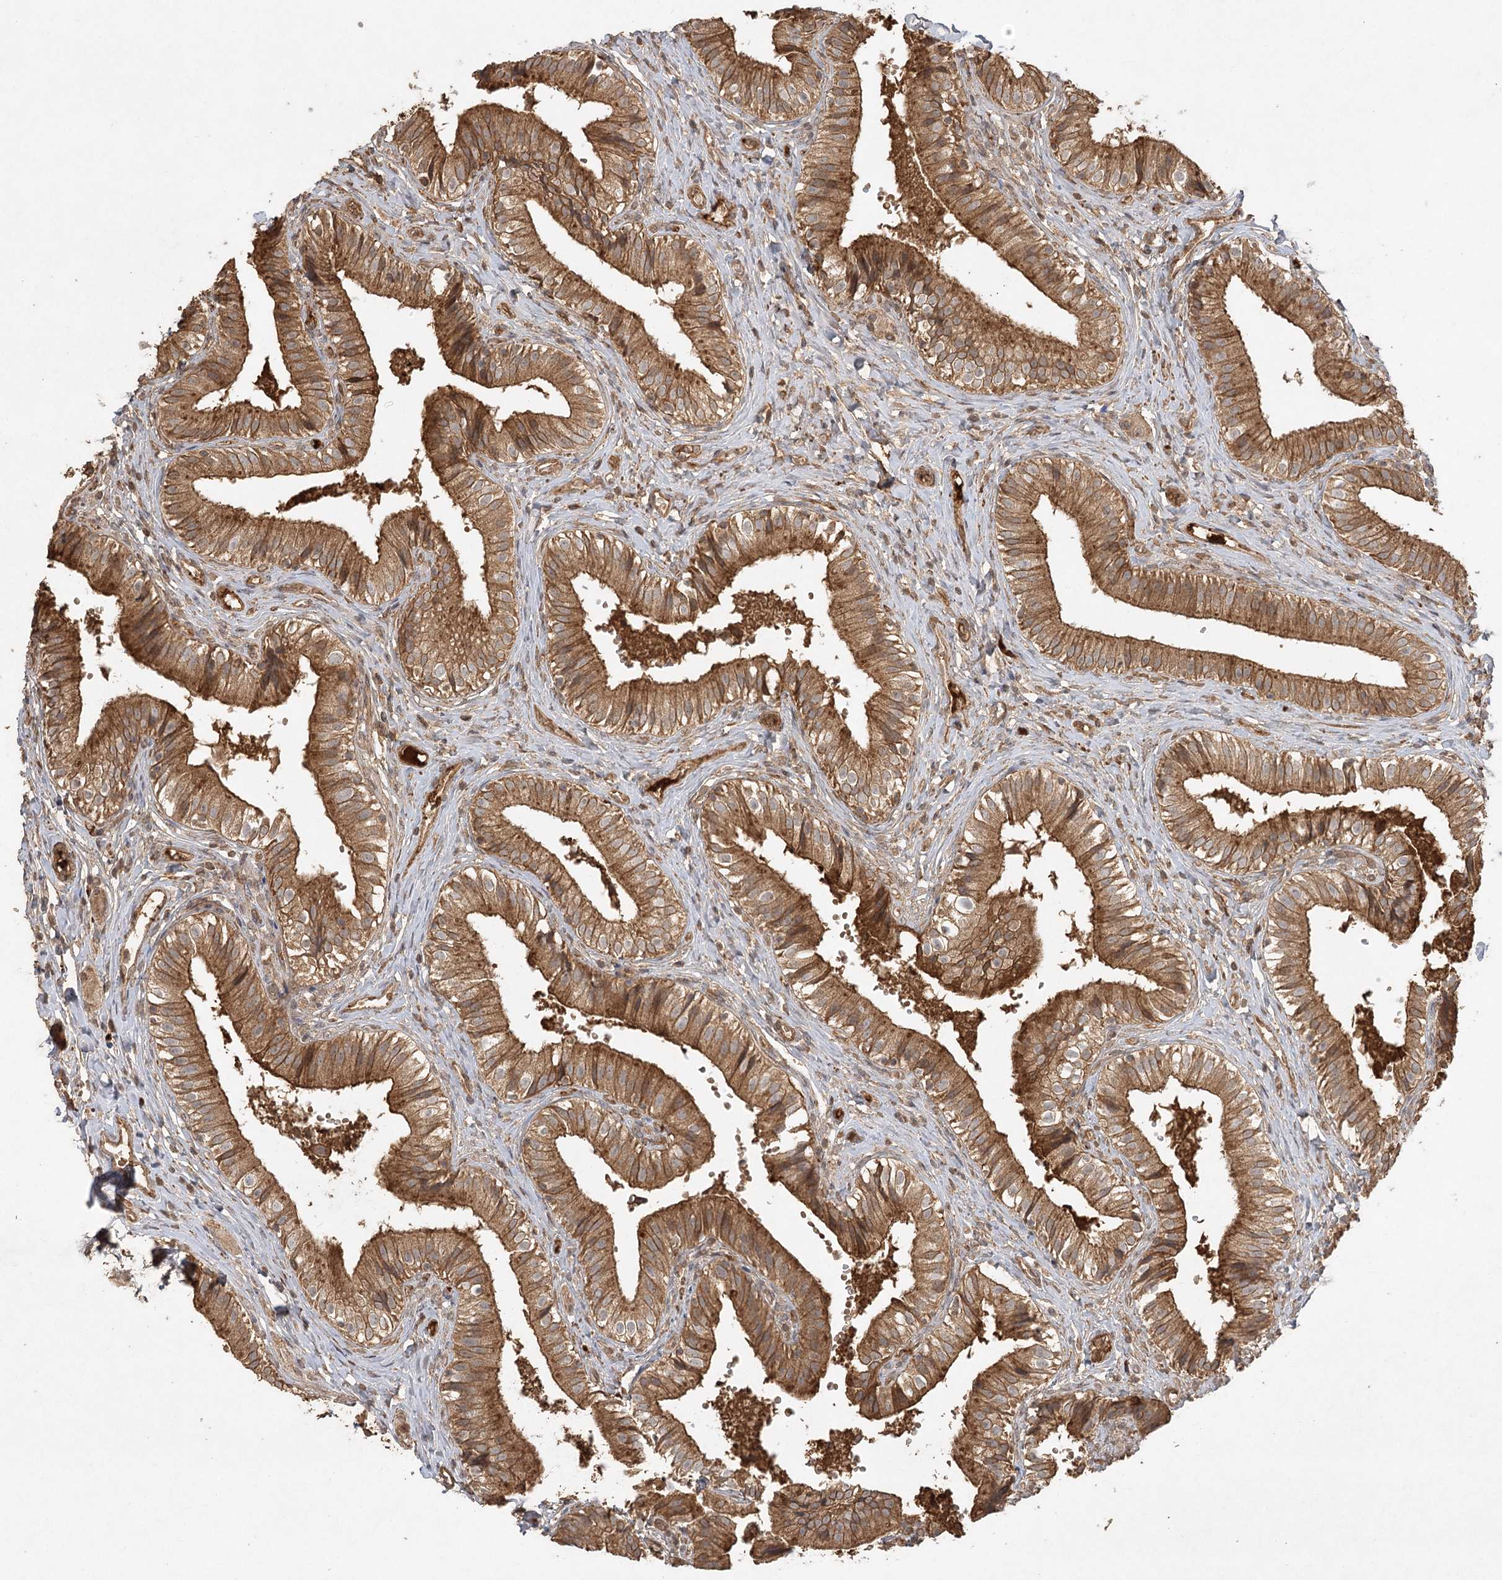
{"staining": {"intensity": "moderate", "quantity": ">75%", "location": "cytoplasmic/membranous"}, "tissue": "gallbladder", "cell_type": "Glandular cells", "image_type": "normal", "snomed": [{"axis": "morphology", "description": "Normal tissue, NOS"}, {"axis": "topography", "description": "Gallbladder"}], "caption": "About >75% of glandular cells in benign human gallbladder display moderate cytoplasmic/membranous protein staining as visualized by brown immunohistochemical staining.", "gene": "ARL13A", "patient": {"sex": "female", "age": 47}}